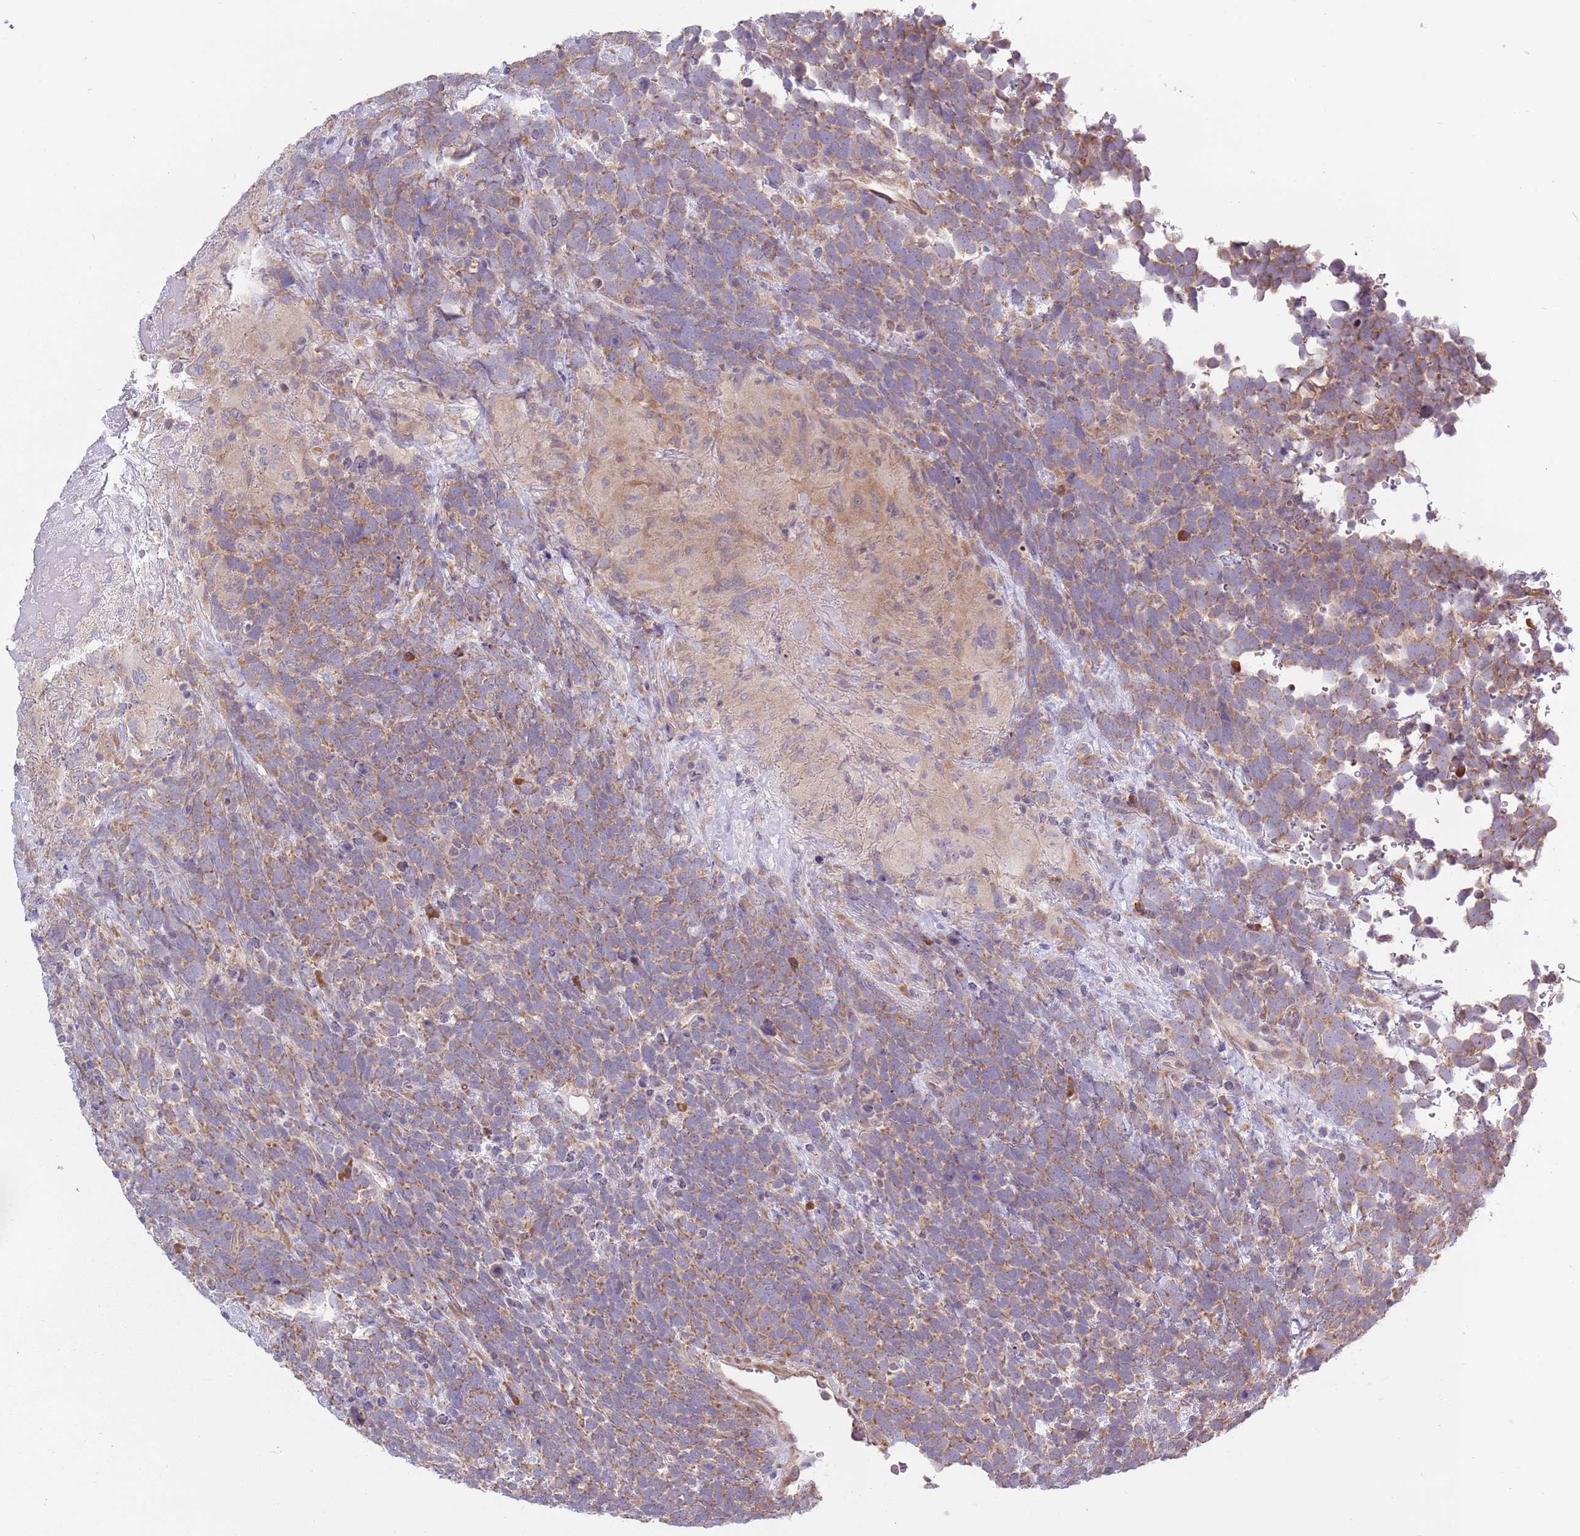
{"staining": {"intensity": "moderate", "quantity": ">75%", "location": "cytoplasmic/membranous"}, "tissue": "urothelial cancer", "cell_type": "Tumor cells", "image_type": "cancer", "snomed": [{"axis": "morphology", "description": "Urothelial carcinoma, High grade"}, {"axis": "topography", "description": "Urinary bladder"}], "caption": "Tumor cells exhibit medium levels of moderate cytoplasmic/membranous expression in about >75% of cells in human urothelial carcinoma (high-grade).", "gene": "RPL17-C18orf32", "patient": {"sex": "female", "age": 82}}